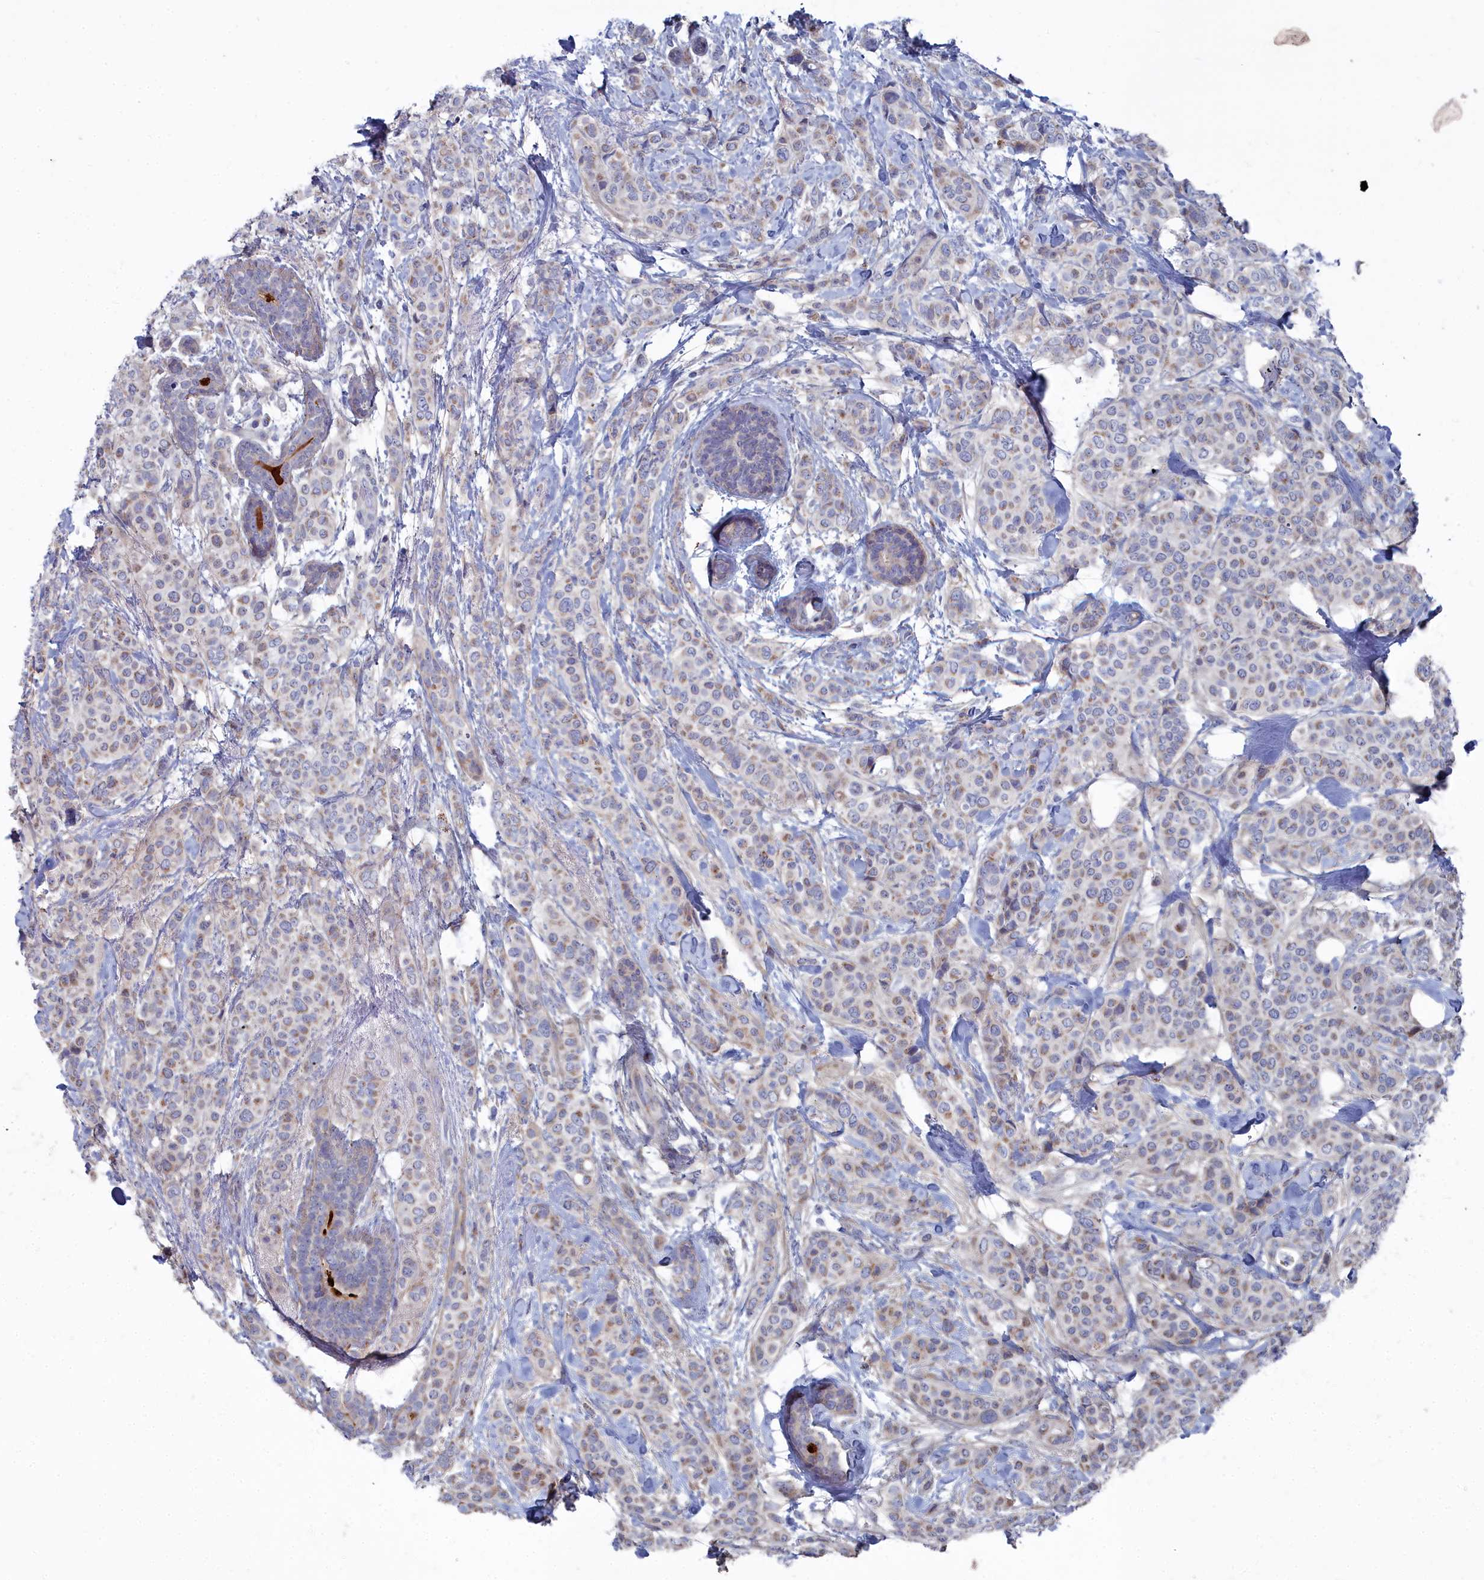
{"staining": {"intensity": "moderate", "quantity": ">75%", "location": "cytoplasmic/membranous"}, "tissue": "breast cancer", "cell_type": "Tumor cells", "image_type": "cancer", "snomed": [{"axis": "morphology", "description": "Lobular carcinoma"}, {"axis": "topography", "description": "Breast"}], "caption": "Protein staining by immunohistochemistry (IHC) shows moderate cytoplasmic/membranous positivity in approximately >75% of tumor cells in breast lobular carcinoma.", "gene": "SHISAL2A", "patient": {"sex": "female", "age": 51}}